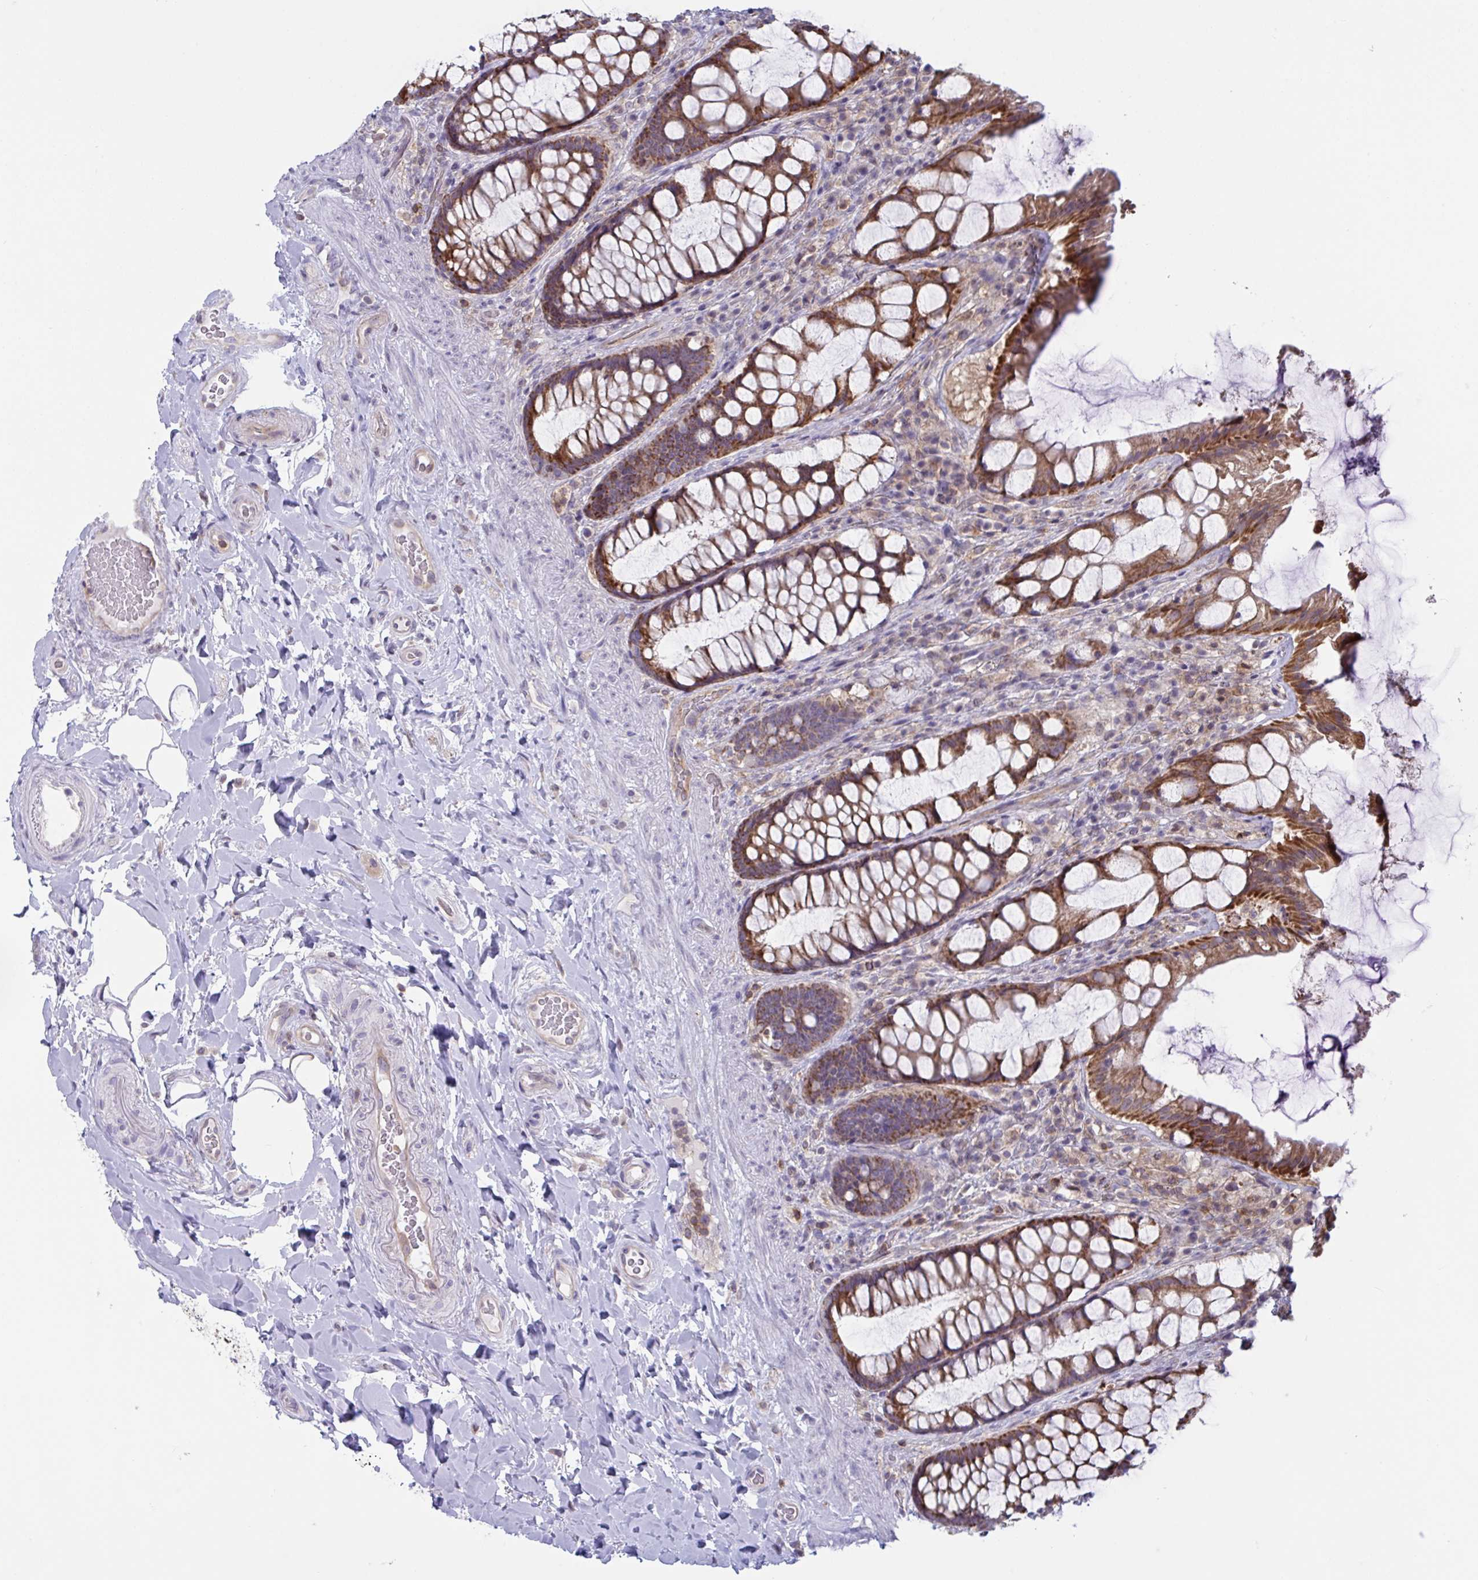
{"staining": {"intensity": "strong", "quantity": ">75%", "location": "cytoplasmic/membranous"}, "tissue": "rectum", "cell_type": "Glandular cells", "image_type": "normal", "snomed": [{"axis": "morphology", "description": "Normal tissue, NOS"}, {"axis": "topography", "description": "Rectum"}], "caption": "Immunohistochemical staining of benign rectum exhibits >75% levels of strong cytoplasmic/membranous protein expression in about >75% of glandular cells. Immunohistochemistry stains the protein of interest in brown and the nuclei are stained blue.", "gene": "TANK", "patient": {"sex": "female", "age": 58}}